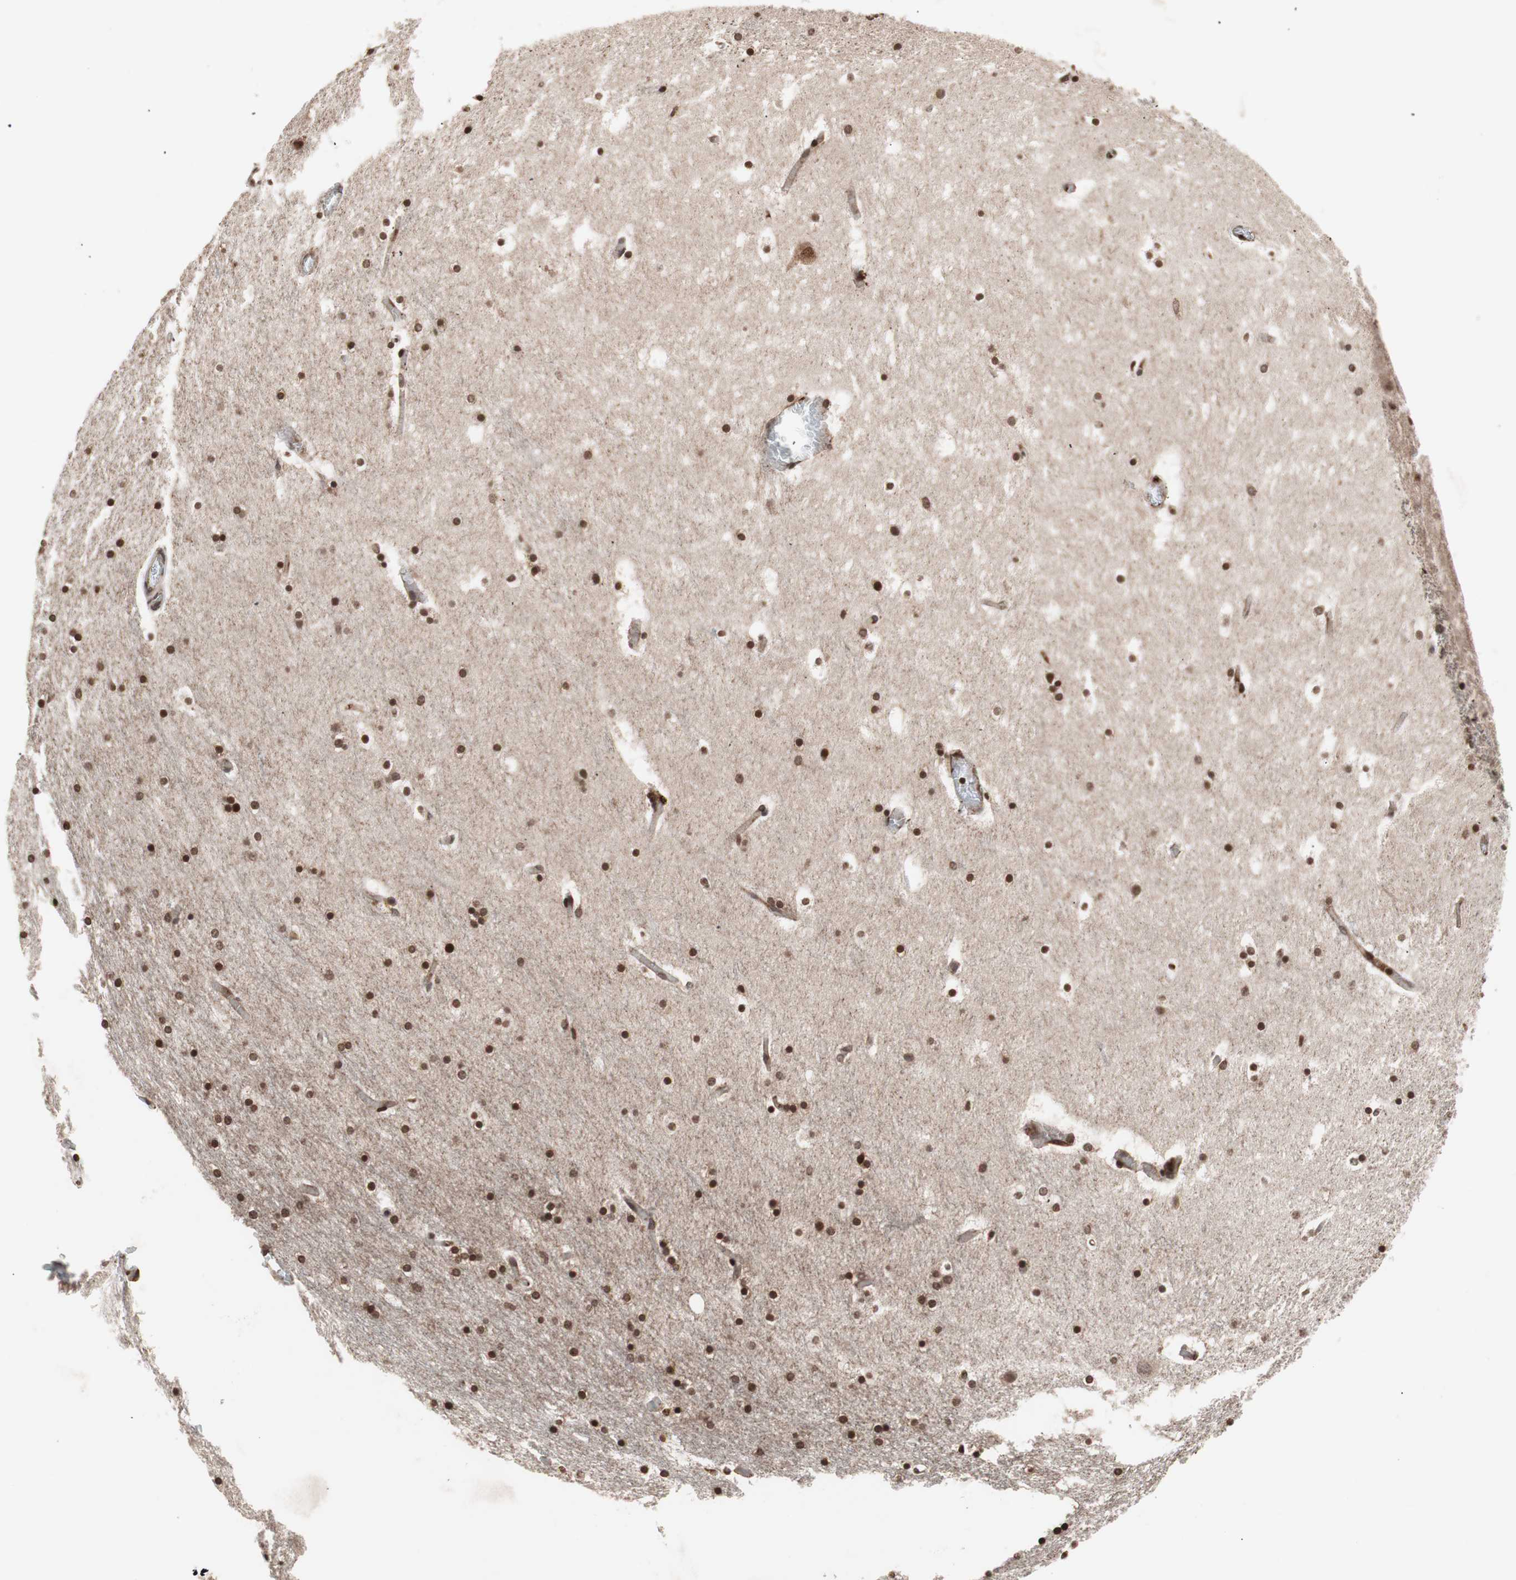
{"staining": {"intensity": "strong", "quantity": ">75%", "location": "nuclear"}, "tissue": "hippocampus", "cell_type": "Glial cells", "image_type": "normal", "snomed": [{"axis": "morphology", "description": "Normal tissue, NOS"}, {"axis": "topography", "description": "Hippocampus"}], "caption": "Protein analysis of unremarkable hippocampus displays strong nuclear expression in about >75% of glial cells.", "gene": "ZFC3H1", "patient": {"sex": "male", "age": 45}}